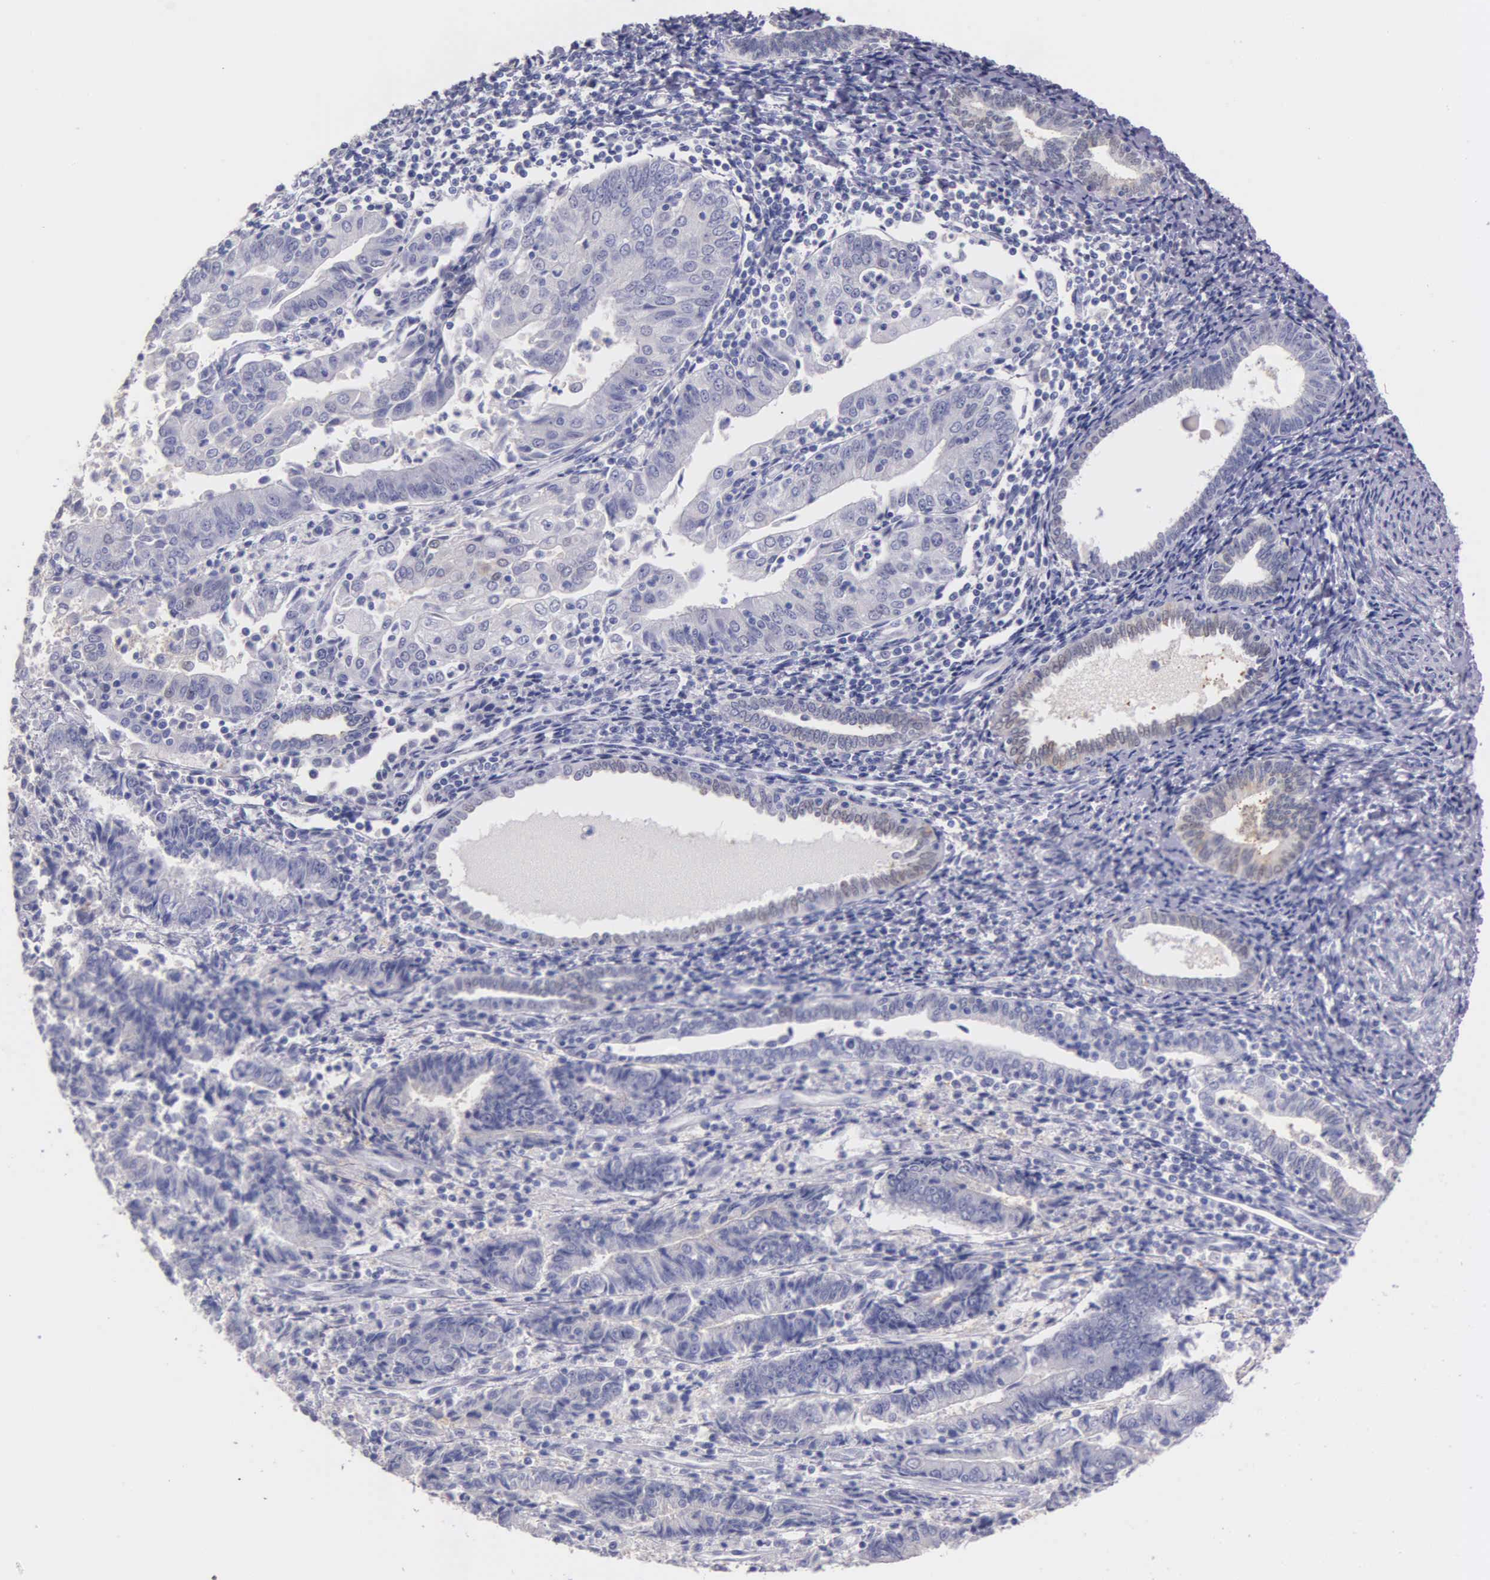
{"staining": {"intensity": "negative", "quantity": "none", "location": "none"}, "tissue": "endometrial cancer", "cell_type": "Tumor cells", "image_type": "cancer", "snomed": [{"axis": "morphology", "description": "Adenocarcinoma, NOS"}, {"axis": "topography", "description": "Endometrium"}], "caption": "Histopathology image shows no protein staining in tumor cells of endometrial cancer tissue.", "gene": "GSTT2", "patient": {"sex": "female", "age": 75}}